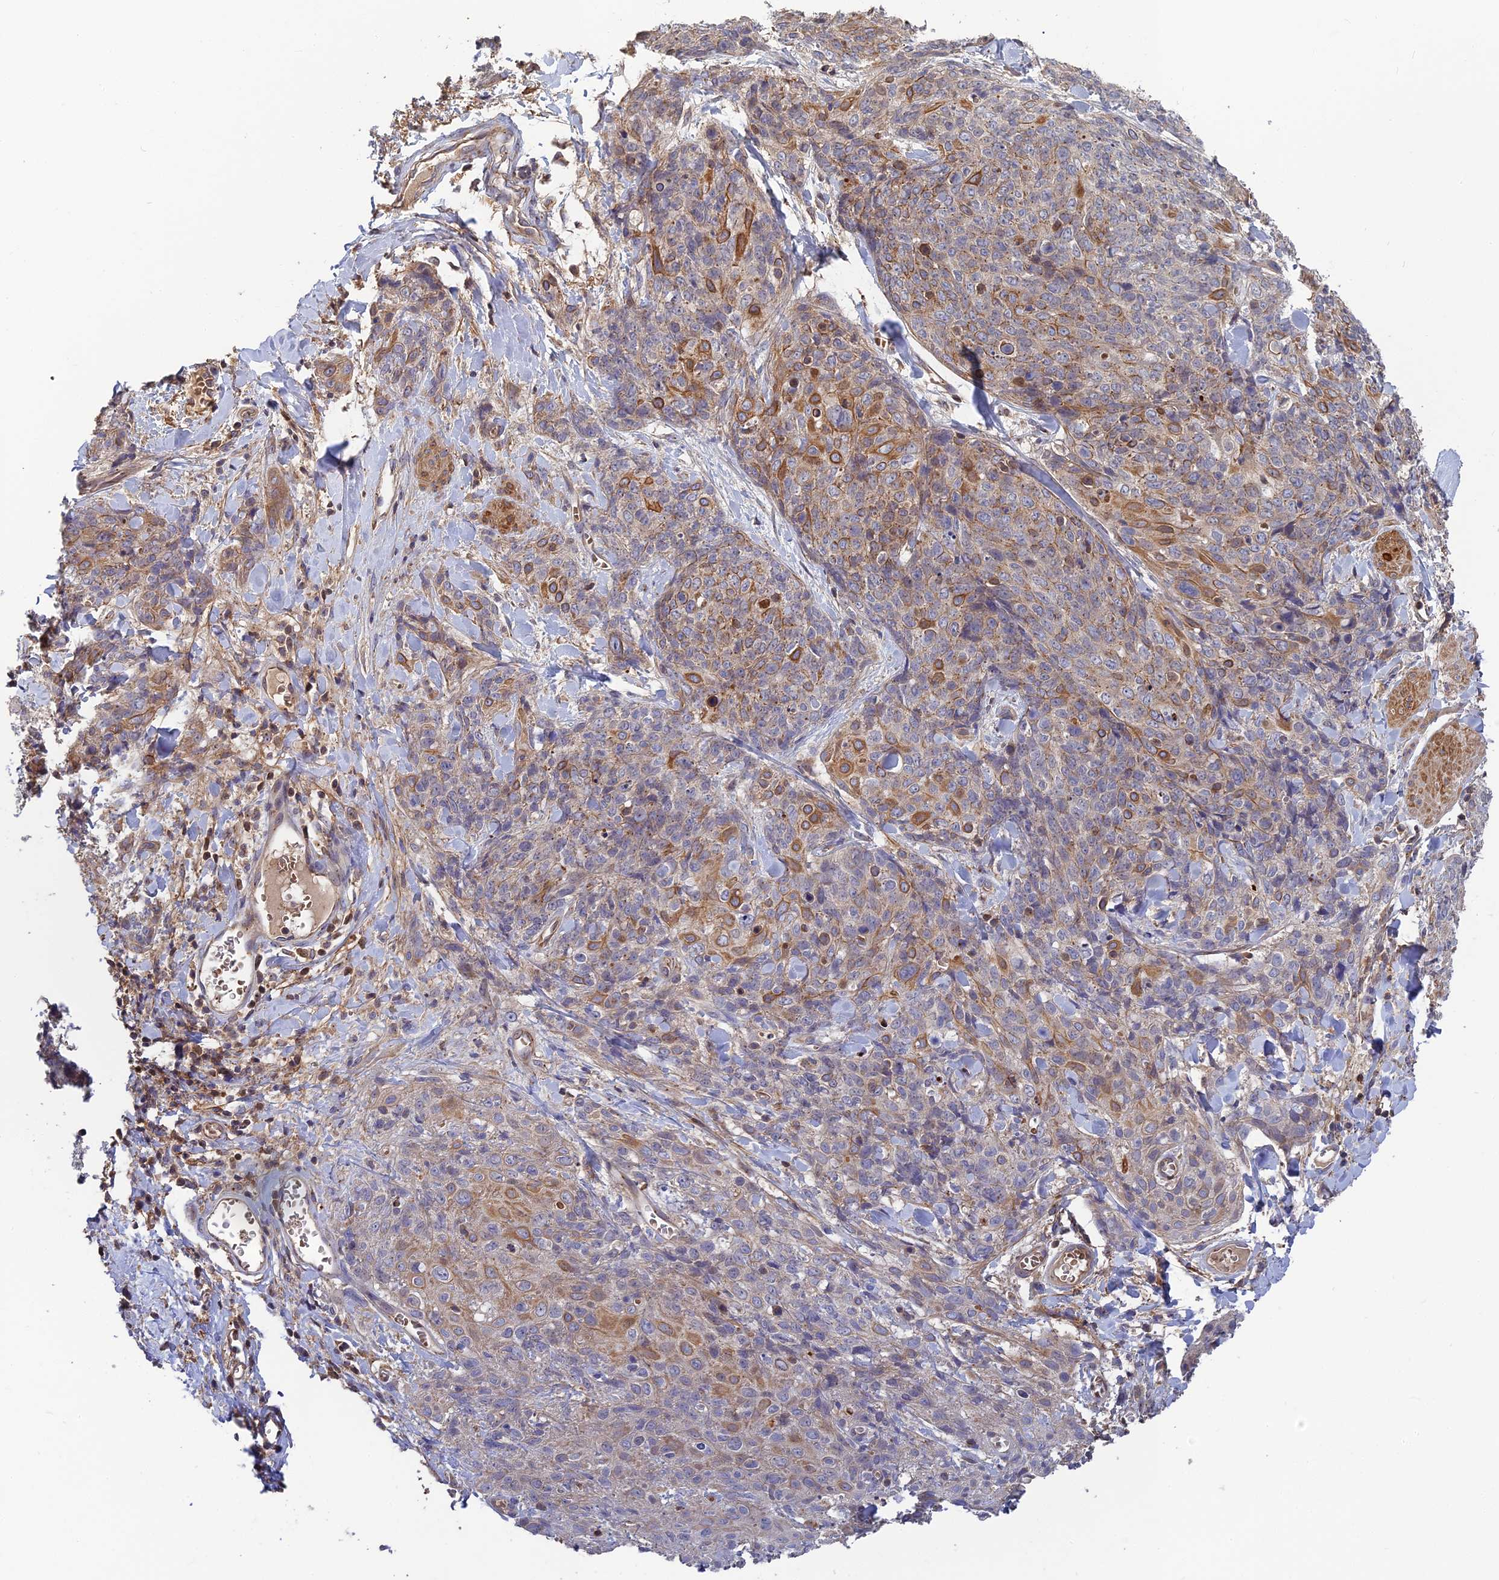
{"staining": {"intensity": "moderate", "quantity": "25%-75%", "location": "cytoplasmic/membranous"}, "tissue": "skin cancer", "cell_type": "Tumor cells", "image_type": "cancer", "snomed": [{"axis": "morphology", "description": "Squamous cell carcinoma, NOS"}, {"axis": "topography", "description": "Skin"}, {"axis": "topography", "description": "Vulva"}], "caption": "Immunohistochemical staining of human skin cancer (squamous cell carcinoma) displays moderate cytoplasmic/membranous protein positivity in approximately 25%-75% of tumor cells. (Brightfield microscopy of DAB IHC at high magnification).", "gene": "RPIA", "patient": {"sex": "female", "age": 85}}